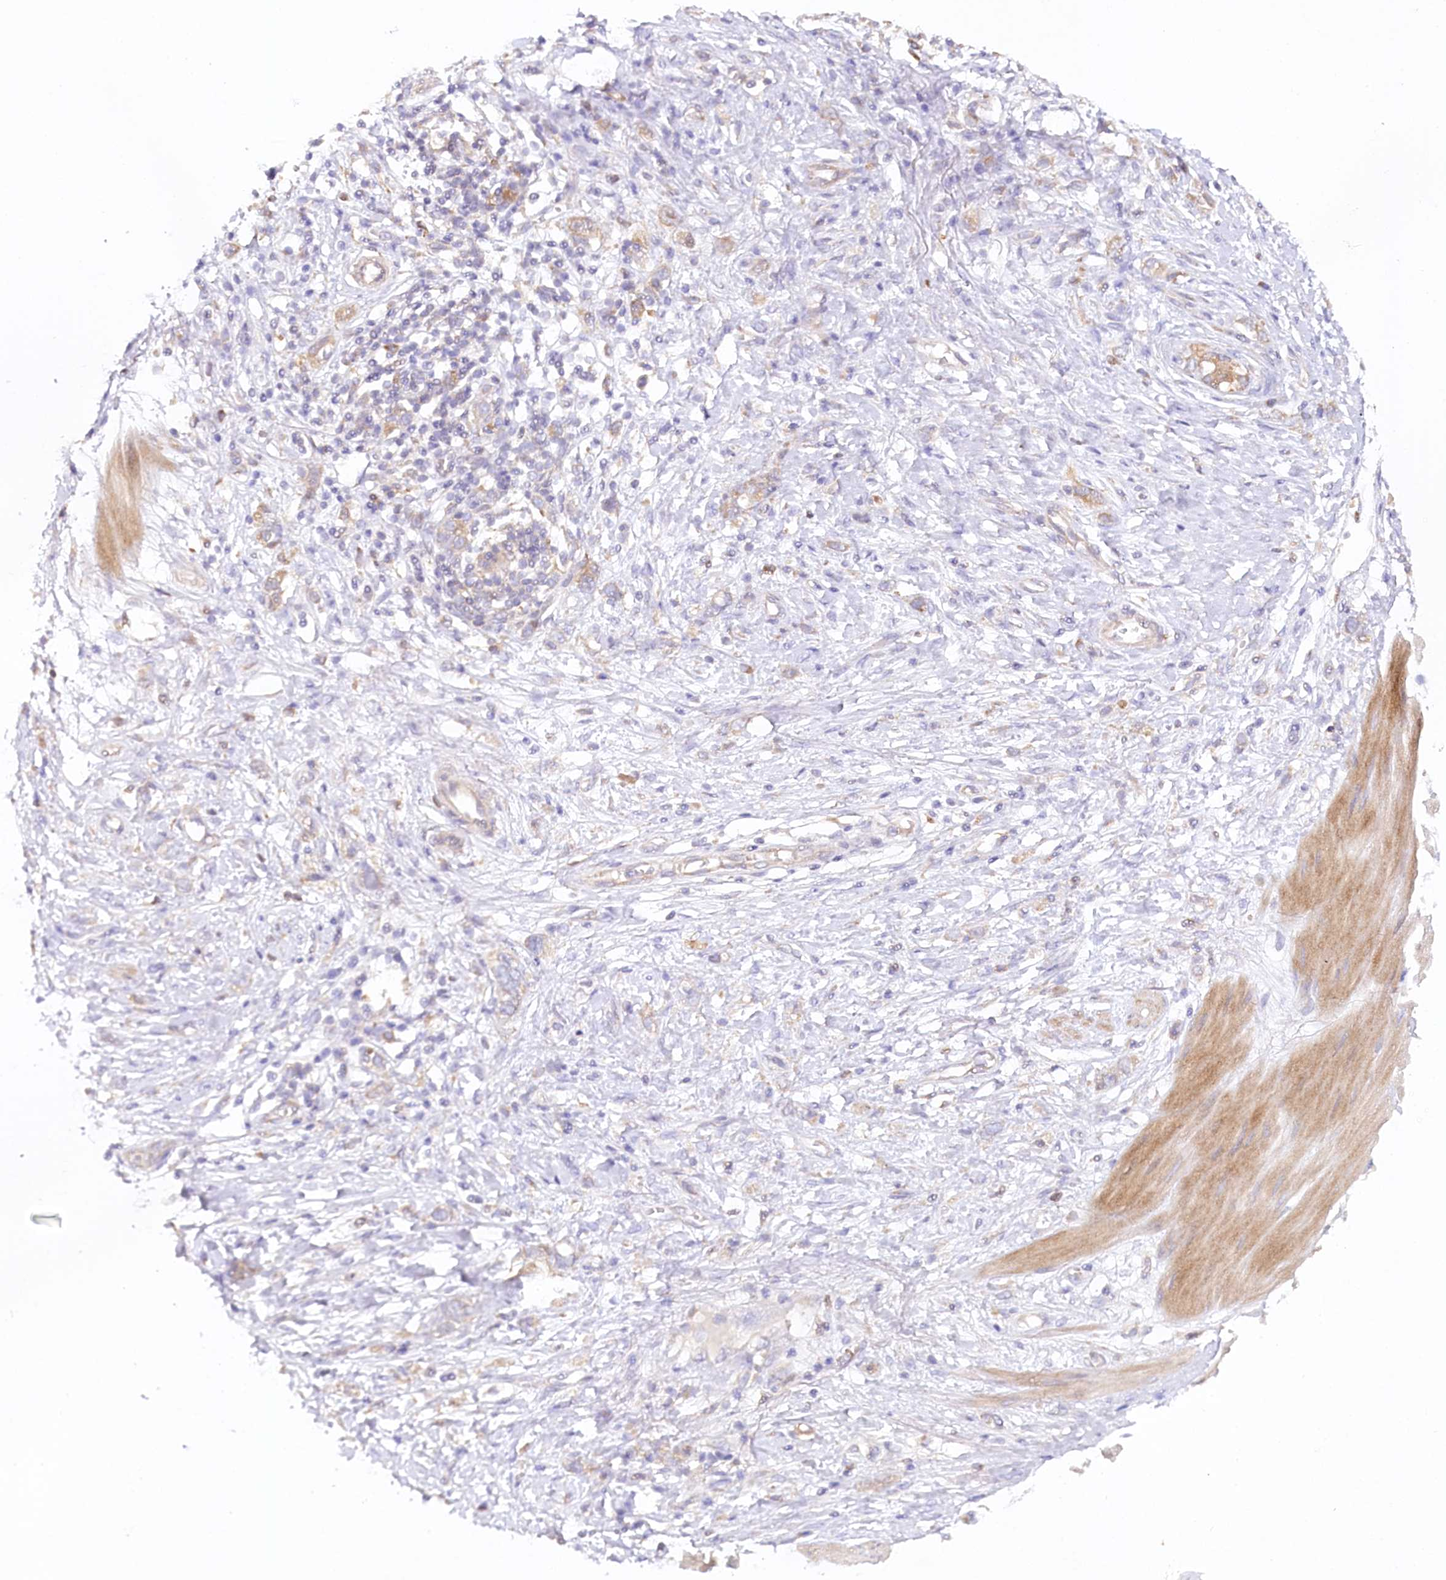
{"staining": {"intensity": "weak", "quantity": ">75%", "location": "cytoplasmic/membranous"}, "tissue": "stomach cancer", "cell_type": "Tumor cells", "image_type": "cancer", "snomed": [{"axis": "morphology", "description": "Adenocarcinoma, NOS"}, {"axis": "topography", "description": "Stomach"}], "caption": "Stomach cancer stained with a brown dye demonstrates weak cytoplasmic/membranous positive expression in about >75% of tumor cells.", "gene": "PAIP2", "patient": {"sex": "female", "age": 76}}